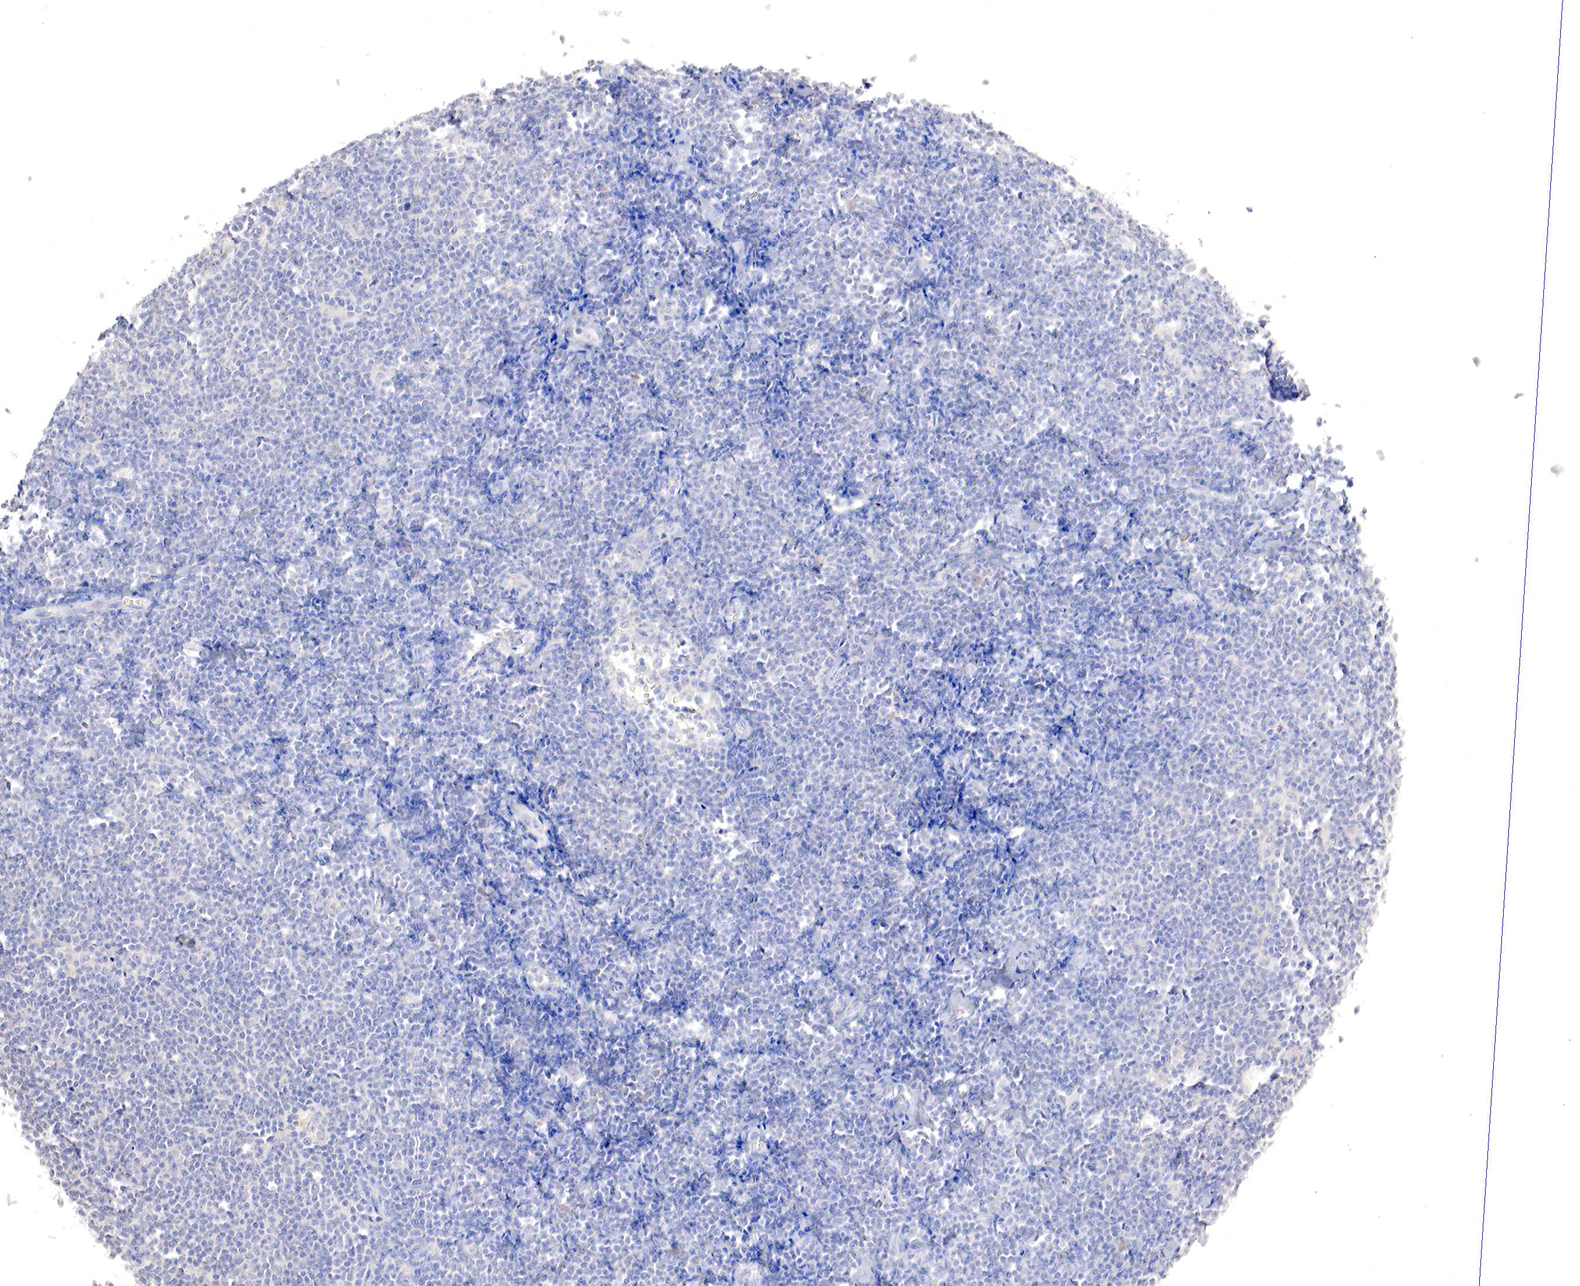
{"staining": {"intensity": "negative", "quantity": "none", "location": "none"}, "tissue": "lymphoma", "cell_type": "Tumor cells", "image_type": "cancer", "snomed": [{"axis": "morphology", "description": "Malignant lymphoma, non-Hodgkin's type, Low grade"}, {"axis": "topography", "description": "Lymph node"}], "caption": "An immunohistochemistry micrograph of lymphoma is shown. There is no staining in tumor cells of lymphoma.", "gene": "GATA1", "patient": {"sex": "male", "age": 65}}